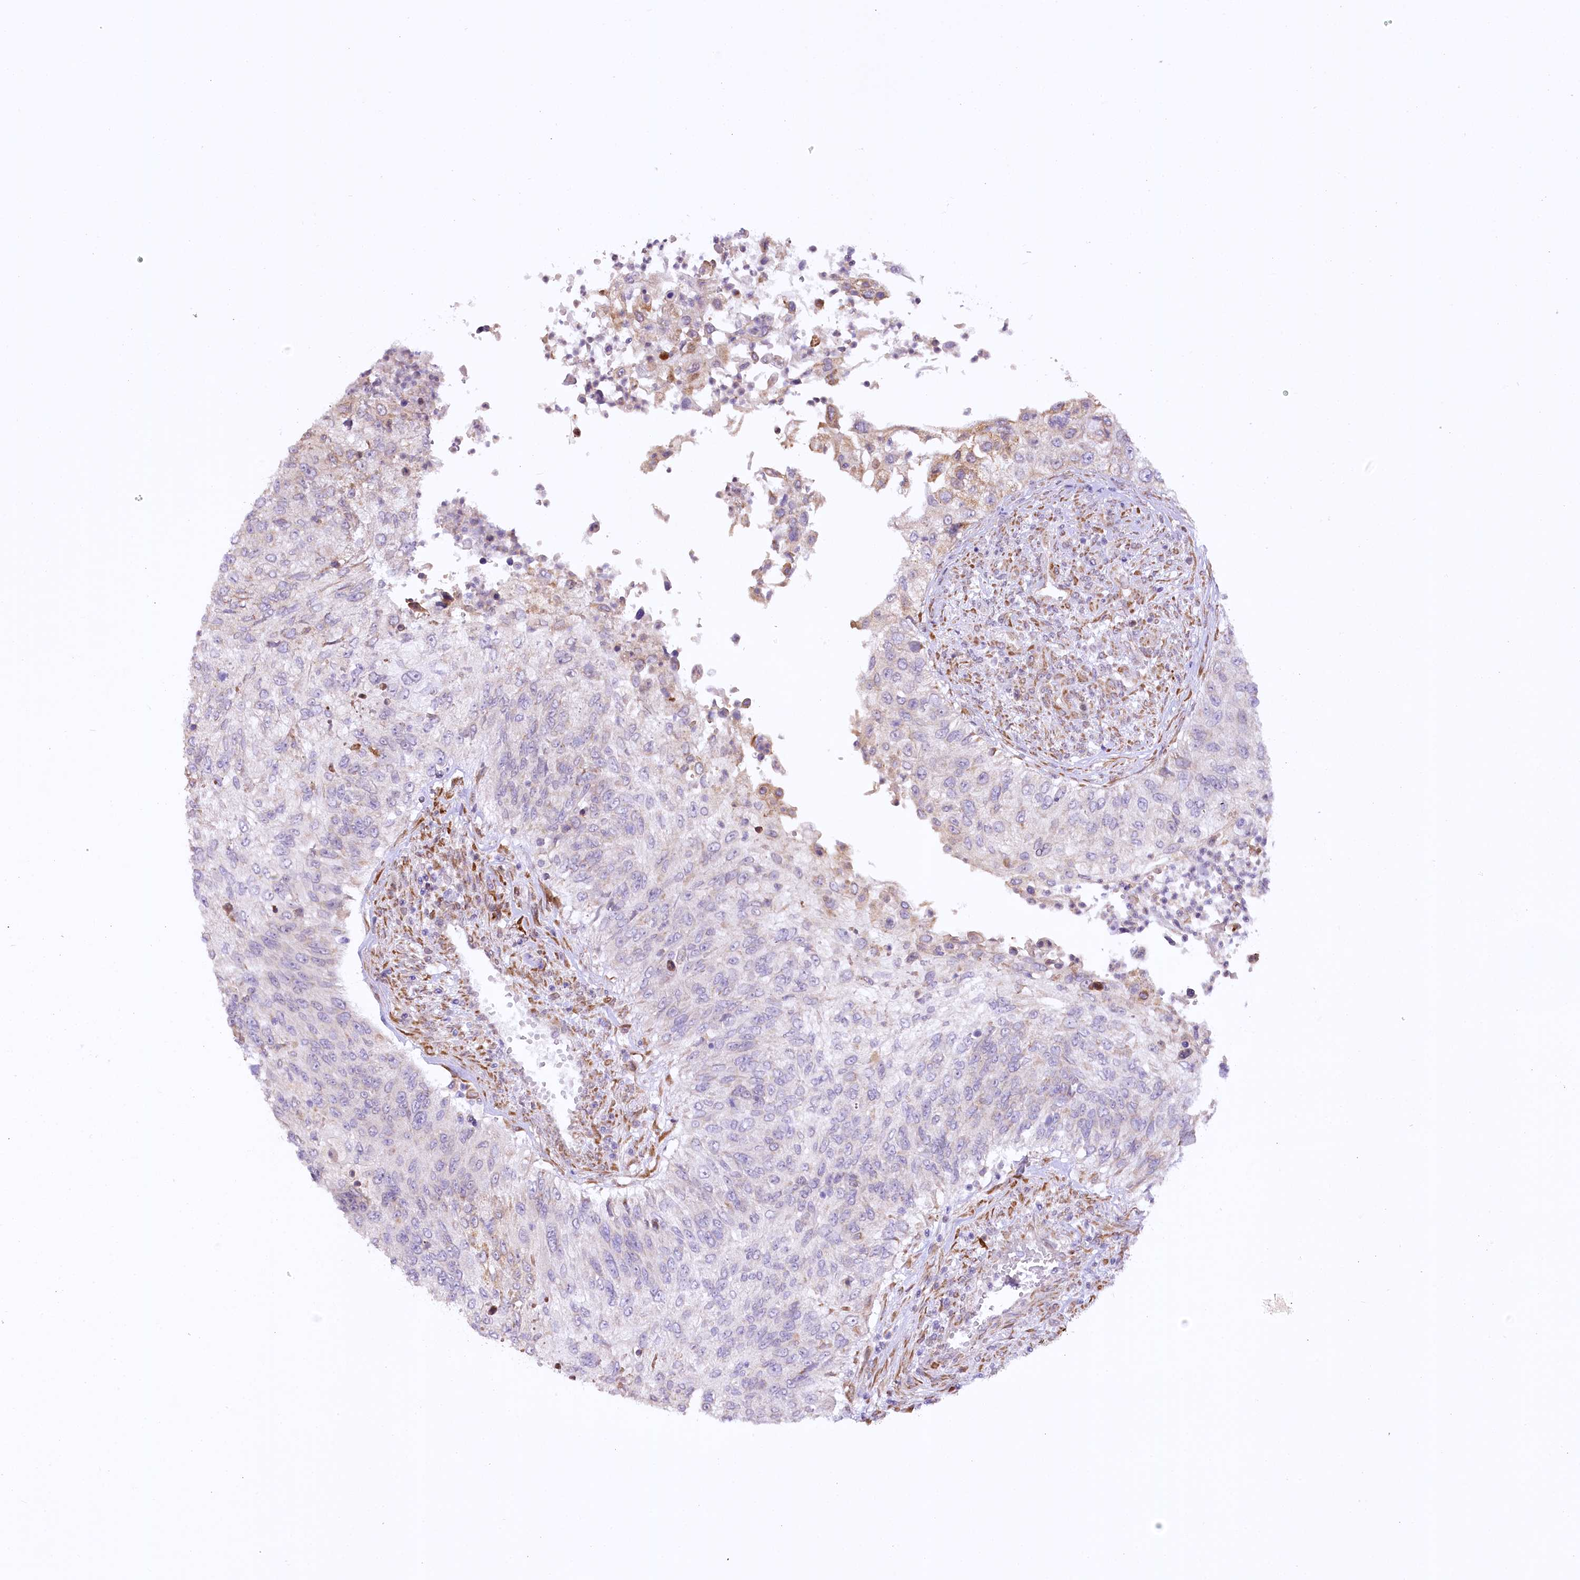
{"staining": {"intensity": "negative", "quantity": "none", "location": "none"}, "tissue": "urothelial cancer", "cell_type": "Tumor cells", "image_type": "cancer", "snomed": [{"axis": "morphology", "description": "Urothelial carcinoma, High grade"}, {"axis": "topography", "description": "Urinary bladder"}], "caption": "Urothelial cancer was stained to show a protein in brown. There is no significant expression in tumor cells.", "gene": "NCKAP5", "patient": {"sex": "female", "age": 60}}